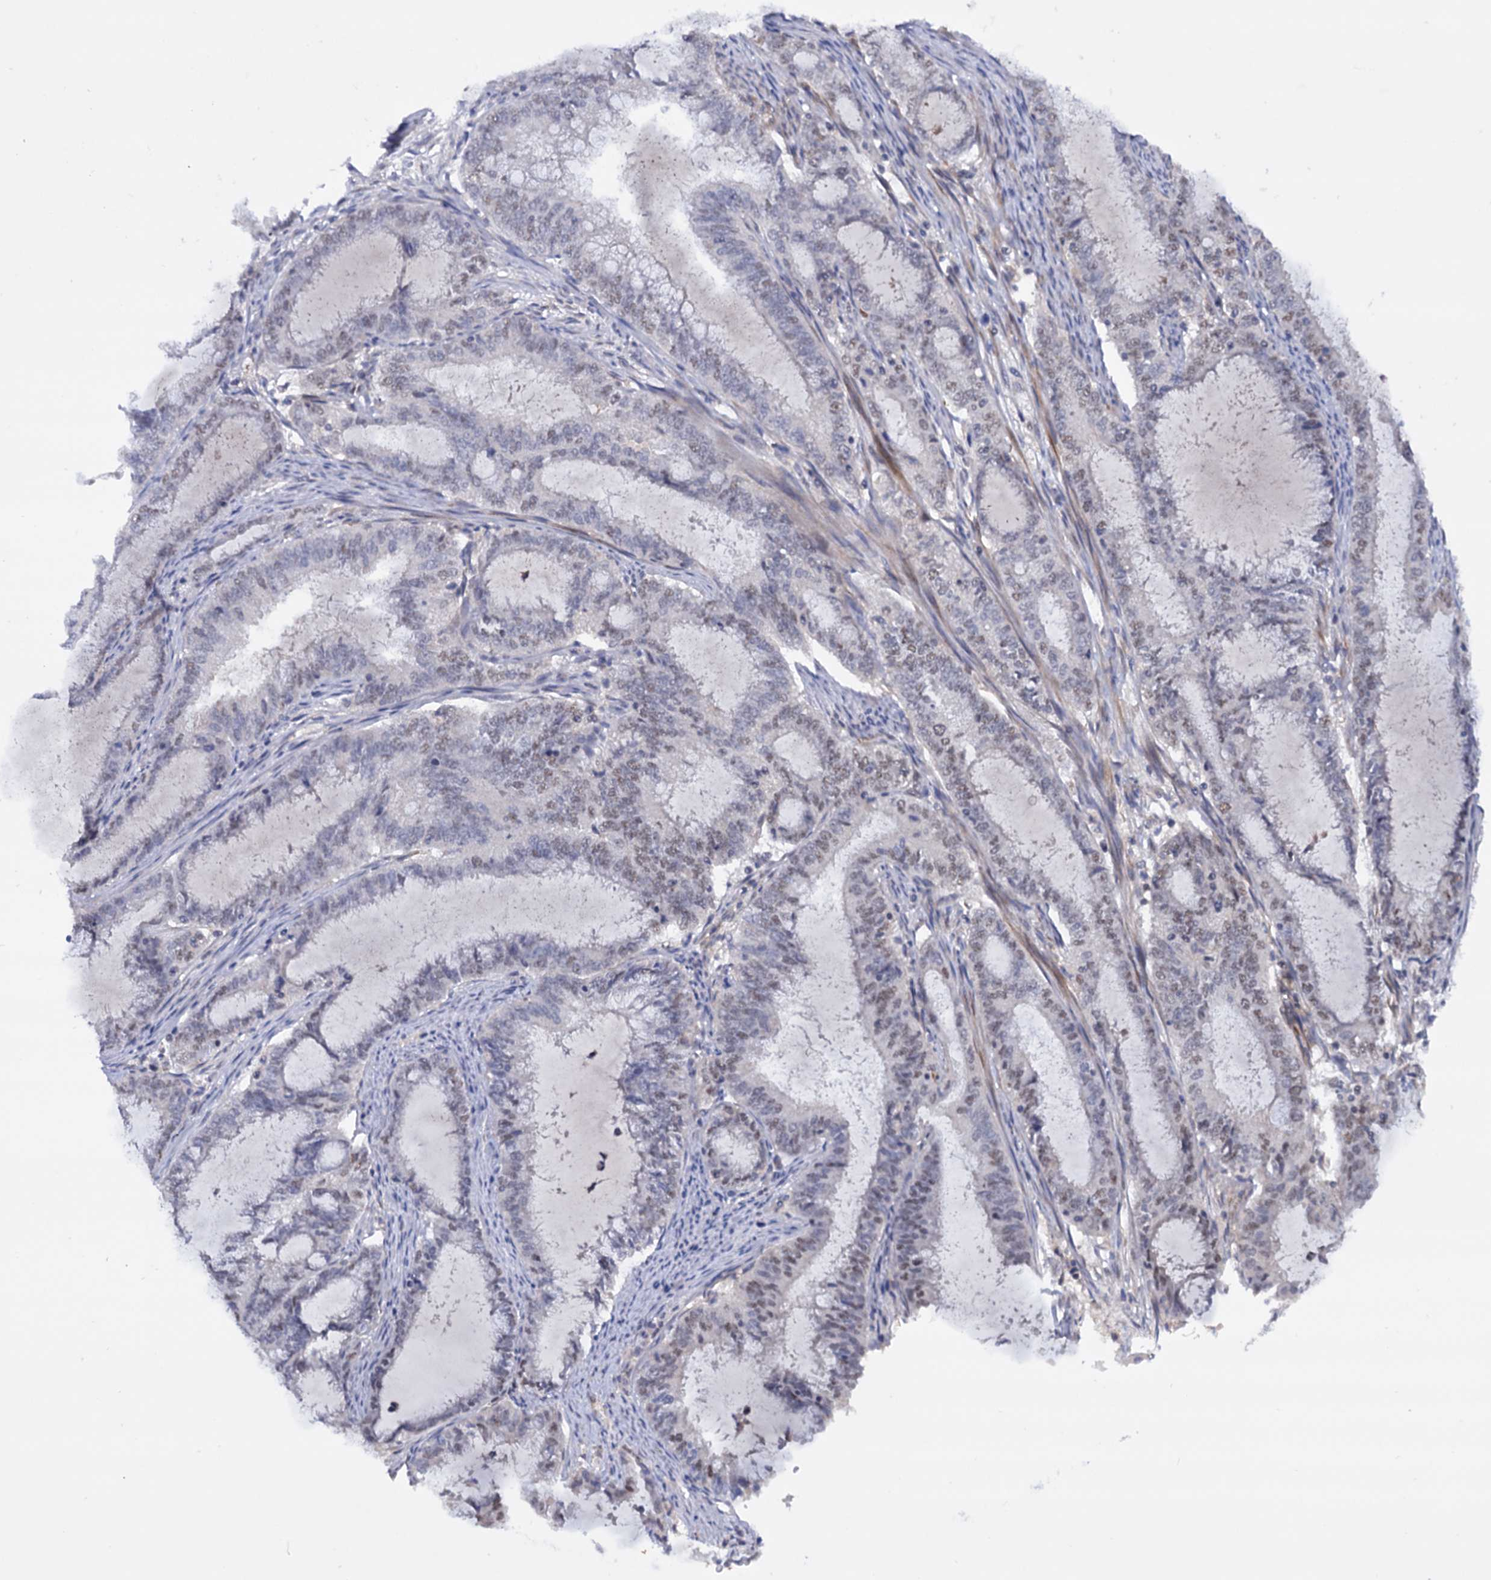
{"staining": {"intensity": "weak", "quantity": "<25%", "location": "nuclear"}, "tissue": "endometrial cancer", "cell_type": "Tumor cells", "image_type": "cancer", "snomed": [{"axis": "morphology", "description": "Adenocarcinoma, NOS"}, {"axis": "topography", "description": "Endometrium"}], "caption": "This is an immunohistochemistry photomicrograph of endometrial cancer (adenocarcinoma). There is no staining in tumor cells.", "gene": "TBC1D12", "patient": {"sex": "female", "age": 51}}